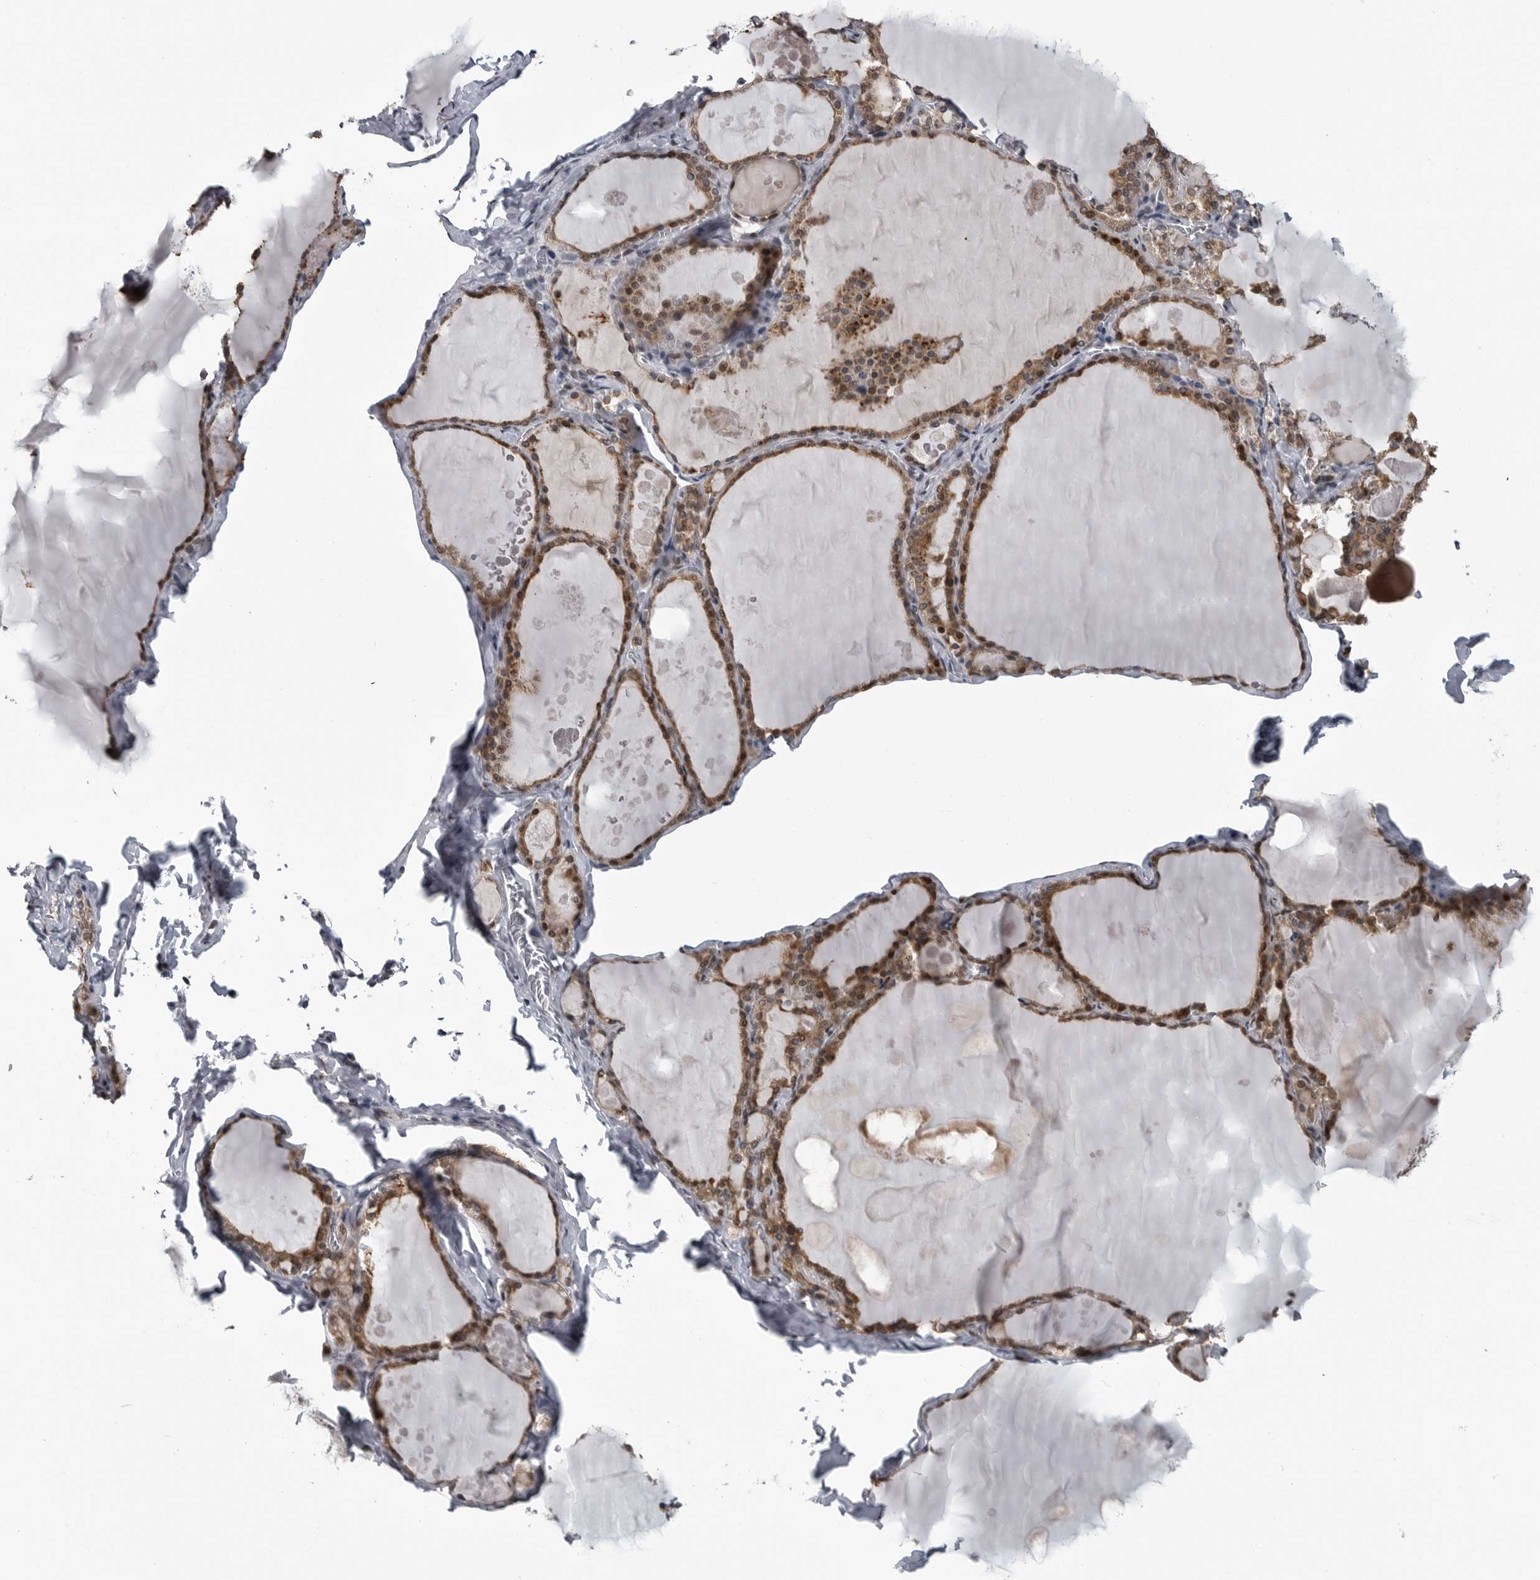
{"staining": {"intensity": "moderate", "quantity": ">75%", "location": "cytoplasmic/membranous,nuclear"}, "tissue": "thyroid gland", "cell_type": "Glandular cells", "image_type": "normal", "snomed": [{"axis": "morphology", "description": "Normal tissue, NOS"}, {"axis": "topography", "description": "Thyroid gland"}], "caption": "This photomicrograph reveals unremarkable thyroid gland stained with IHC to label a protein in brown. The cytoplasmic/membranous,nuclear of glandular cells show moderate positivity for the protein. Nuclei are counter-stained blue.", "gene": "C8orf58", "patient": {"sex": "male", "age": 56}}